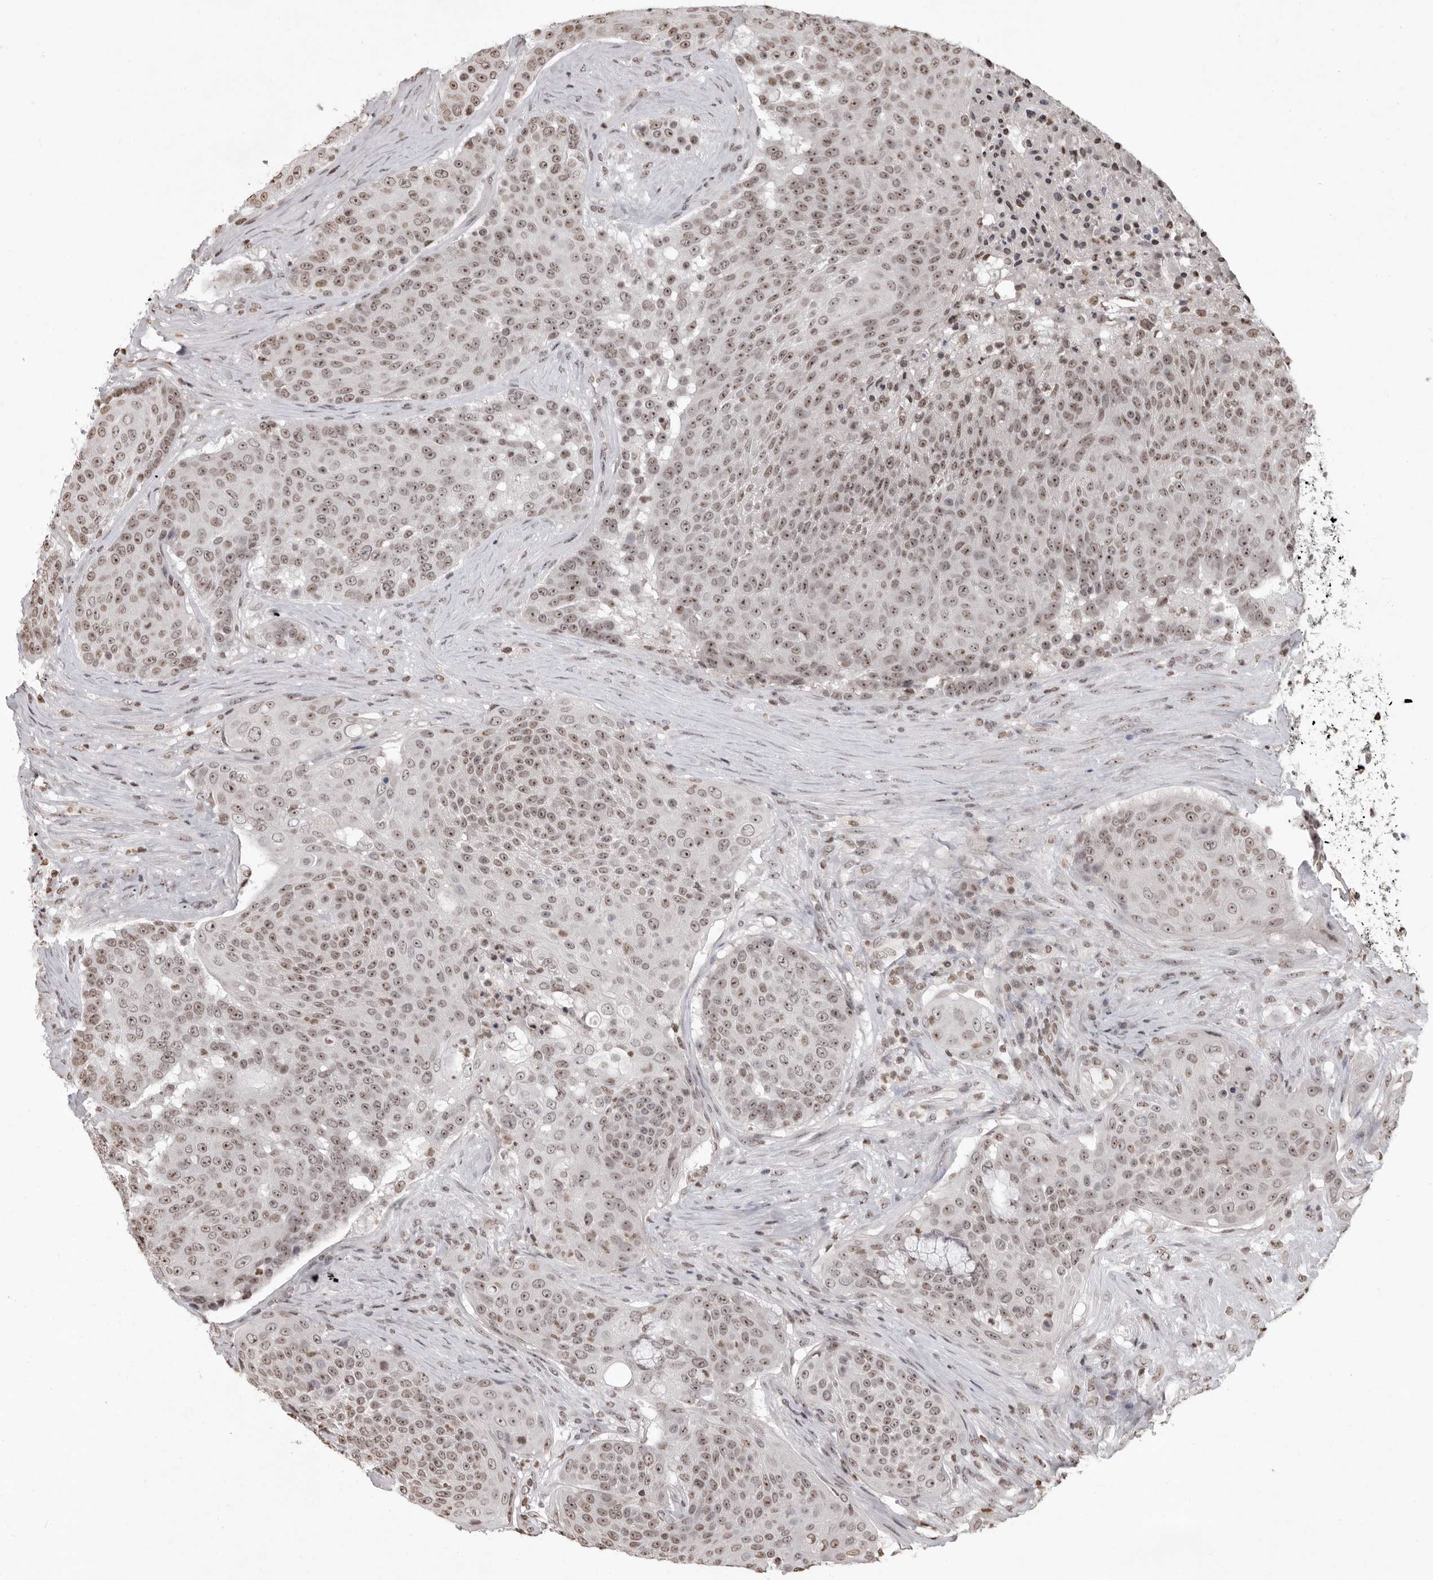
{"staining": {"intensity": "weak", "quantity": ">75%", "location": "nuclear"}, "tissue": "urothelial cancer", "cell_type": "Tumor cells", "image_type": "cancer", "snomed": [{"axis": "morphology", "description": "Urothelial carcinoma, High grade"}, {"axis": "topography", "description": "Urinary bladder"}], "caption": "This image displays IHC staining of high-grade urothelial carcinoma, with low weak nuclear positivity in approximately >75% of tumor cells.", "gene": "WDR45", "patient": {"sex": "female", "age": 63}}